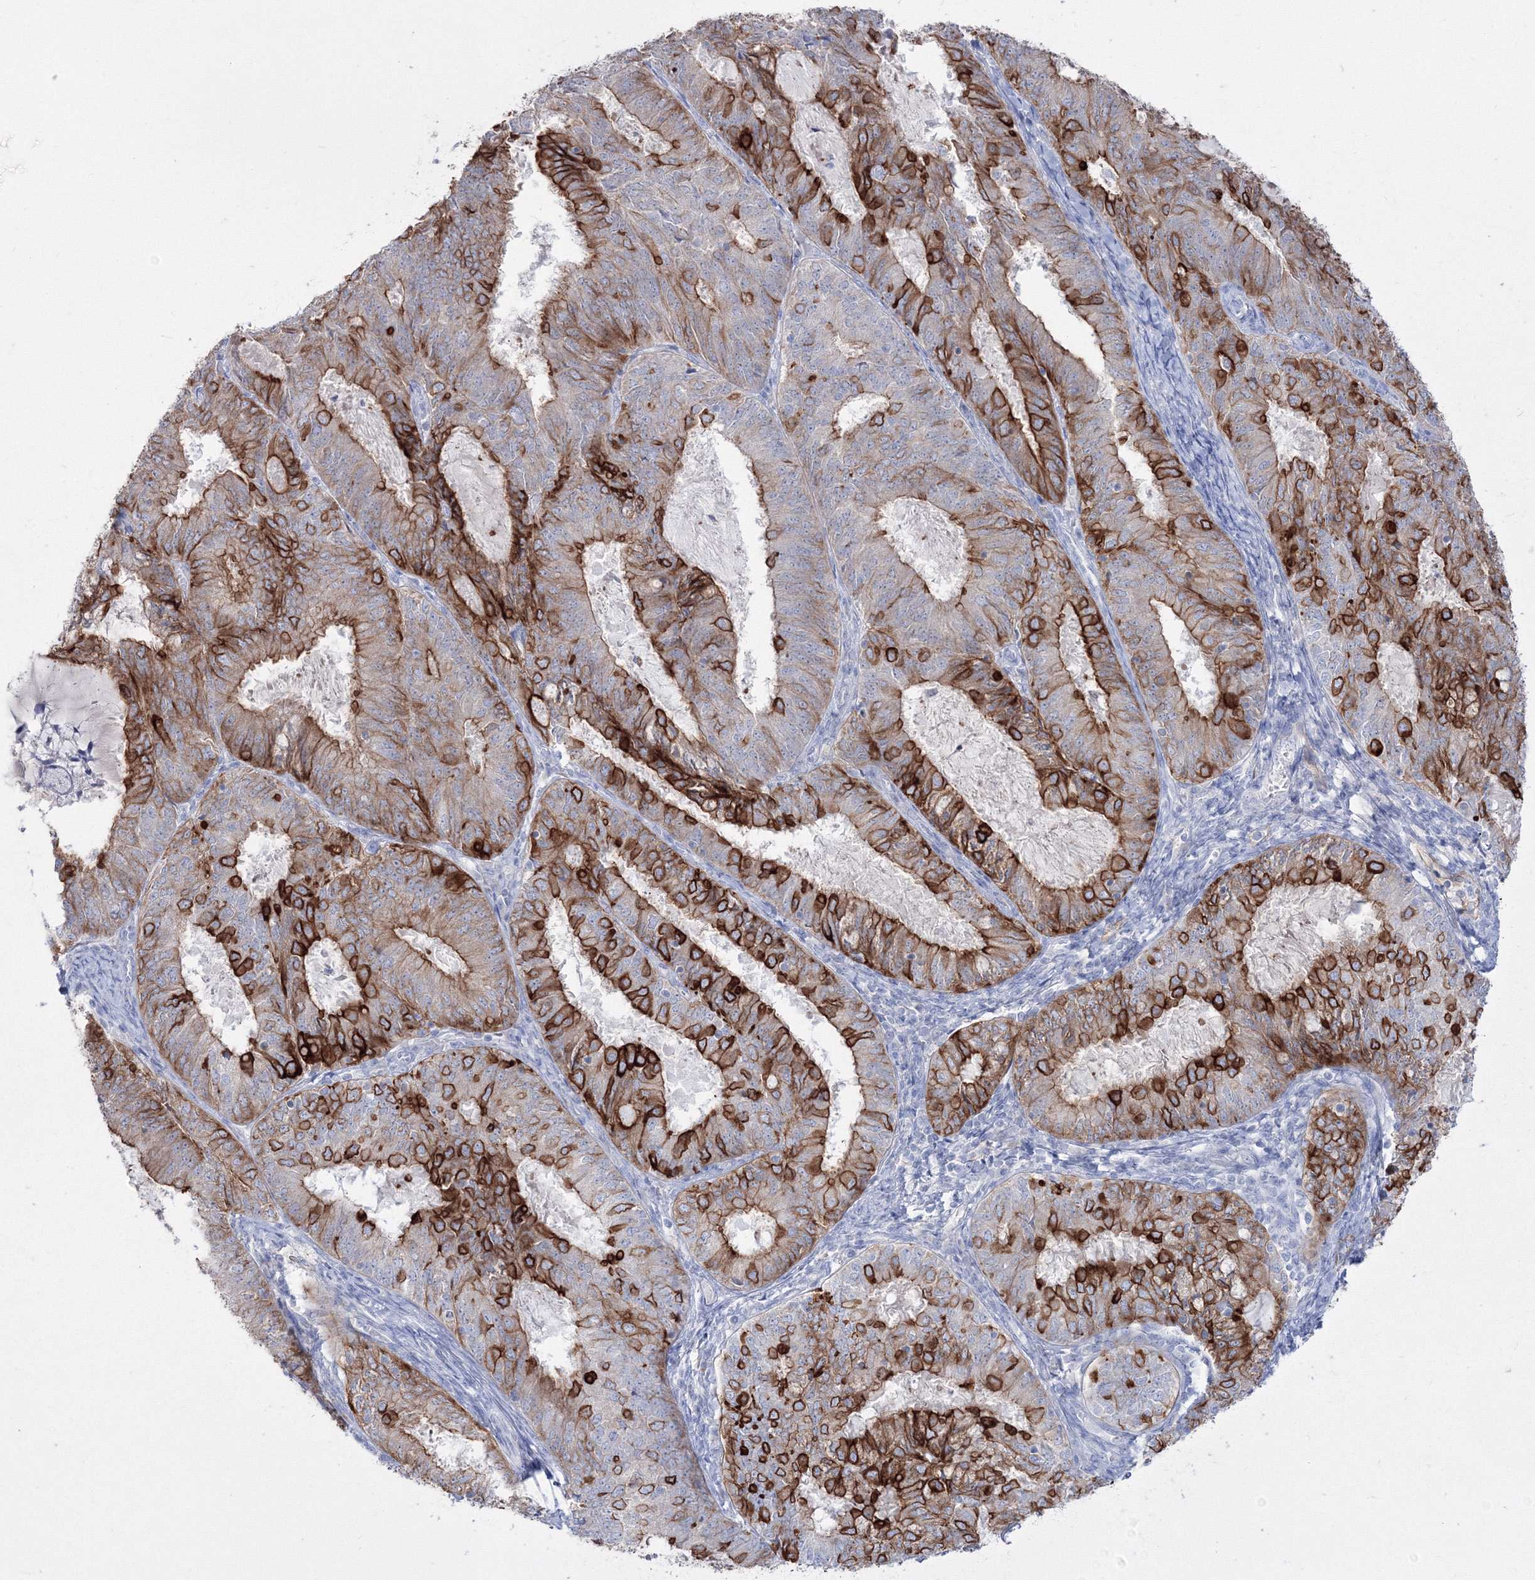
{"staining": {"intensity": "strong", "quantity": ">75%", "location": "cytoplasmic/membranous"}, "tissue": "endometrial cancer", "cell_type": "Tumor cells", "image_type": "cancer", "snomed": [{"axis": "morphology", "description": "Adenocarcinoma, NOS"}, {"axis": "topography", "description": "Endometrium"}], "caption": "Approximately >75% of tumor cells in adenocarcinoma (endometrial) reveal strong cytoplasmic/membranous protein positivity as visualized by brown immunohistochemical staining.", "gene": "TMEM139", "patient": {"sex": "female", "age": 57}}